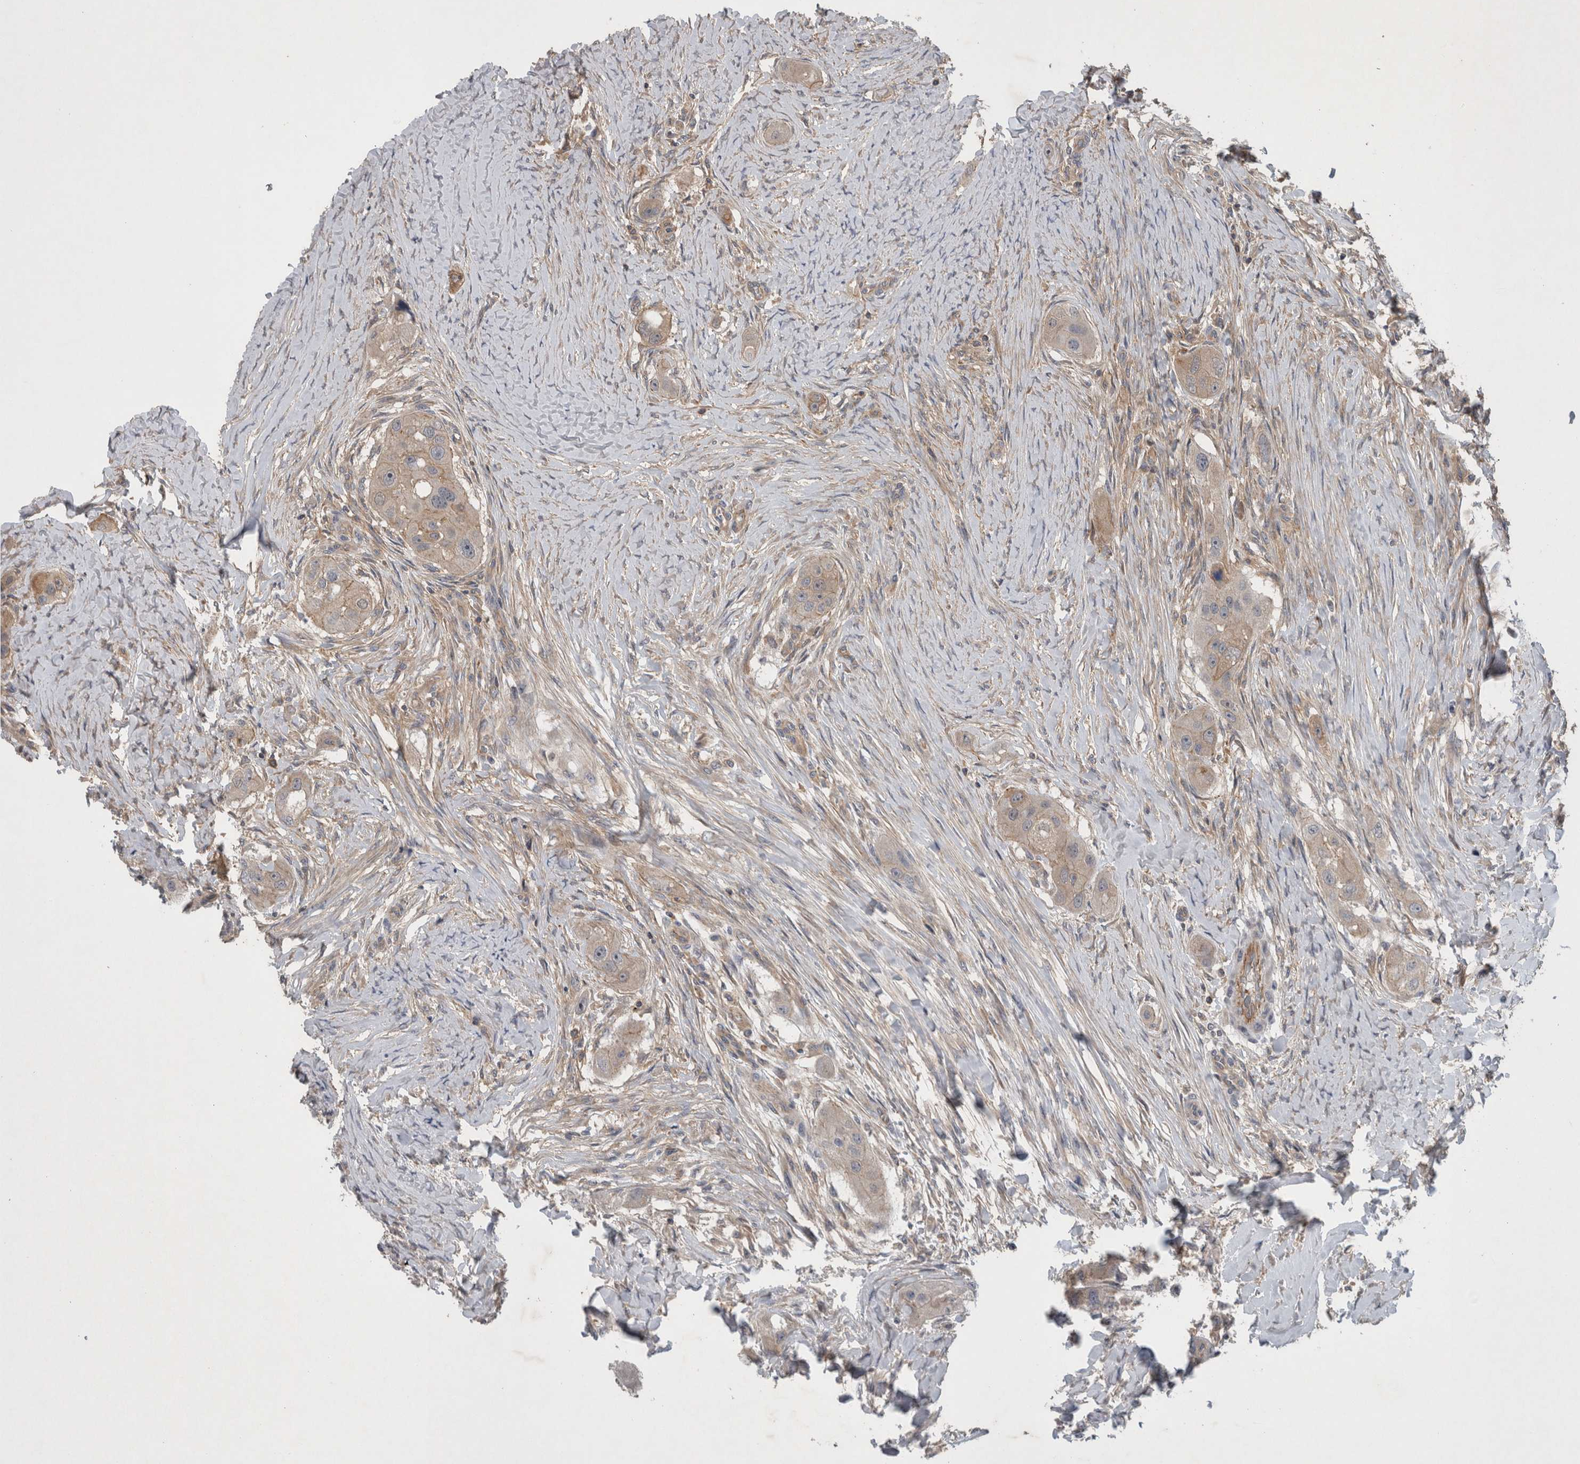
{"staining": {"intensity": "weak", "quantity": "<25%", "location": "cytoplasmic/membranous"}, "tissue": "head and neck cancer", "cell_type": "Tumor cells", "image_type": "cancer", "snomed": [{"axis": "morphology", "description": "Normal tissue, NOS"}, {"axis": "morphology", "description": "Squamous cell carcinoma, NOS"}, {"axis": "topography", "description": "Skeletal muscle"}, {"axis": "topography", "description": "Head-Neck"}], "caption": "An IHC image of squamous cell carcinoma (head and neck) is shown. There is no staining in tumor cells of squamous cell carcinoma (head and neck).", "gene": "SCARA5", "patient": {"sex": "male", "age": 51}}